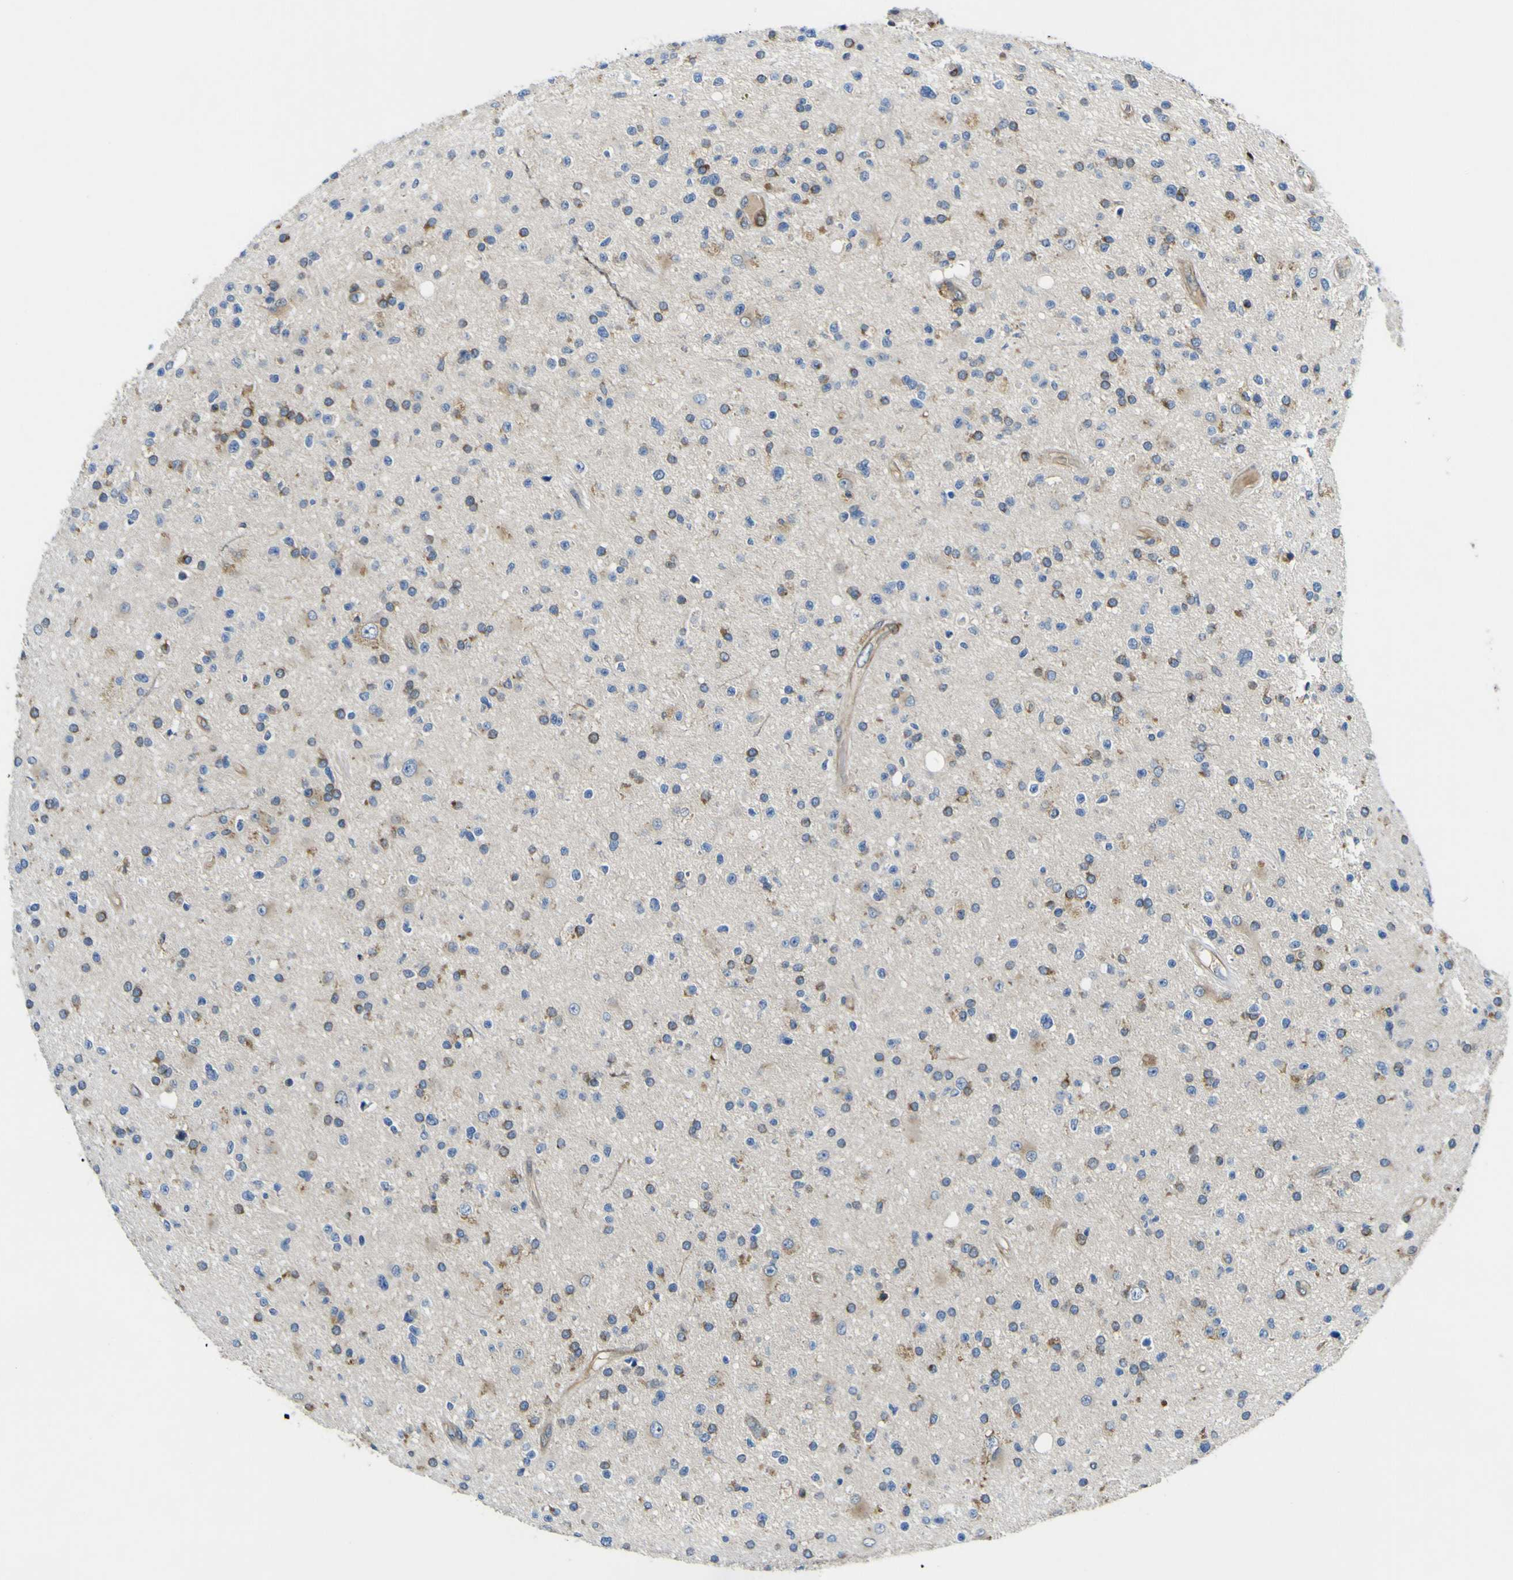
{"staining": {"intensity": "moderate", "quantity": "25%-75%", "location": "cytoplasmic/membranous,nuclear"}, "tissue": "glioma", "cell_type": "Tumor cells", "image_type": "cancer", "snomed": [{"axis": "morphology", "description": "Glioma, malignant, High grade"}, {"axis": "topography", "description": "Brain"}], "caption": "High-power microscopy captured an immunohistochemistry (IHC) micrograph of malignant high-grade glioma, revealing moderate cytoplasmic/membranous and nuclear positivity in approximately 25%-75% of tumor cells.", "gene": "EML2", "patient": {"sex": "male", "age": 33}}